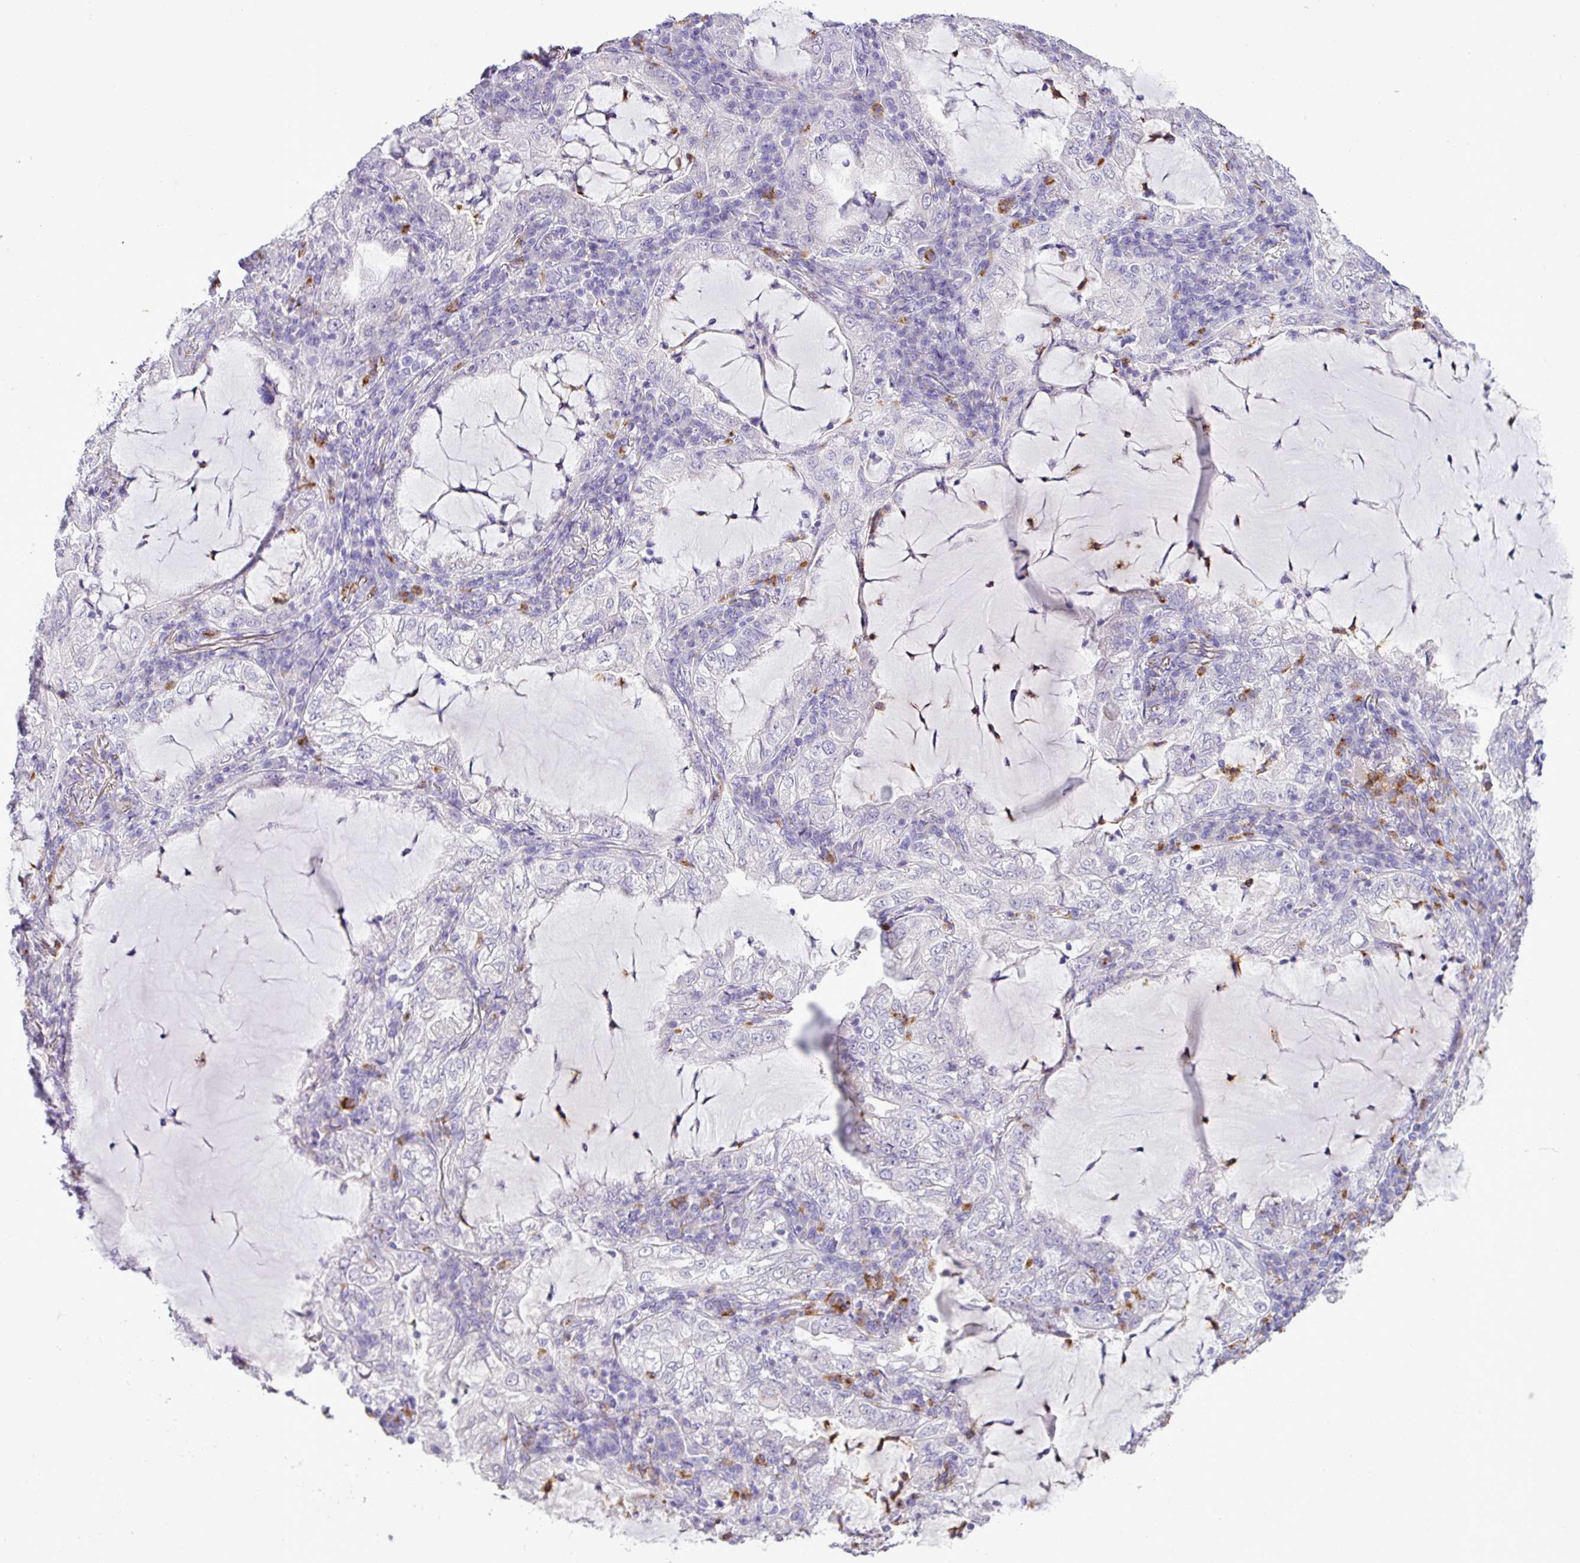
{"staining": {"intensity": "negative", "quantity": "none", "location": "none"}, "tissue": "lung cancer", "cell_type": "Tumor cells", "image_type": "cancer", "snomed": [{"axis": "morphology", "description": "Adenocarcinoma, NOS"}, {"axis": "topography", "description": "Lung"}], "caption": "Tumor cells are negative for brown protein staining in lung cancer.", "gene": "ZSCAN5A", "patient": {"sex": "female", "age": 73}}